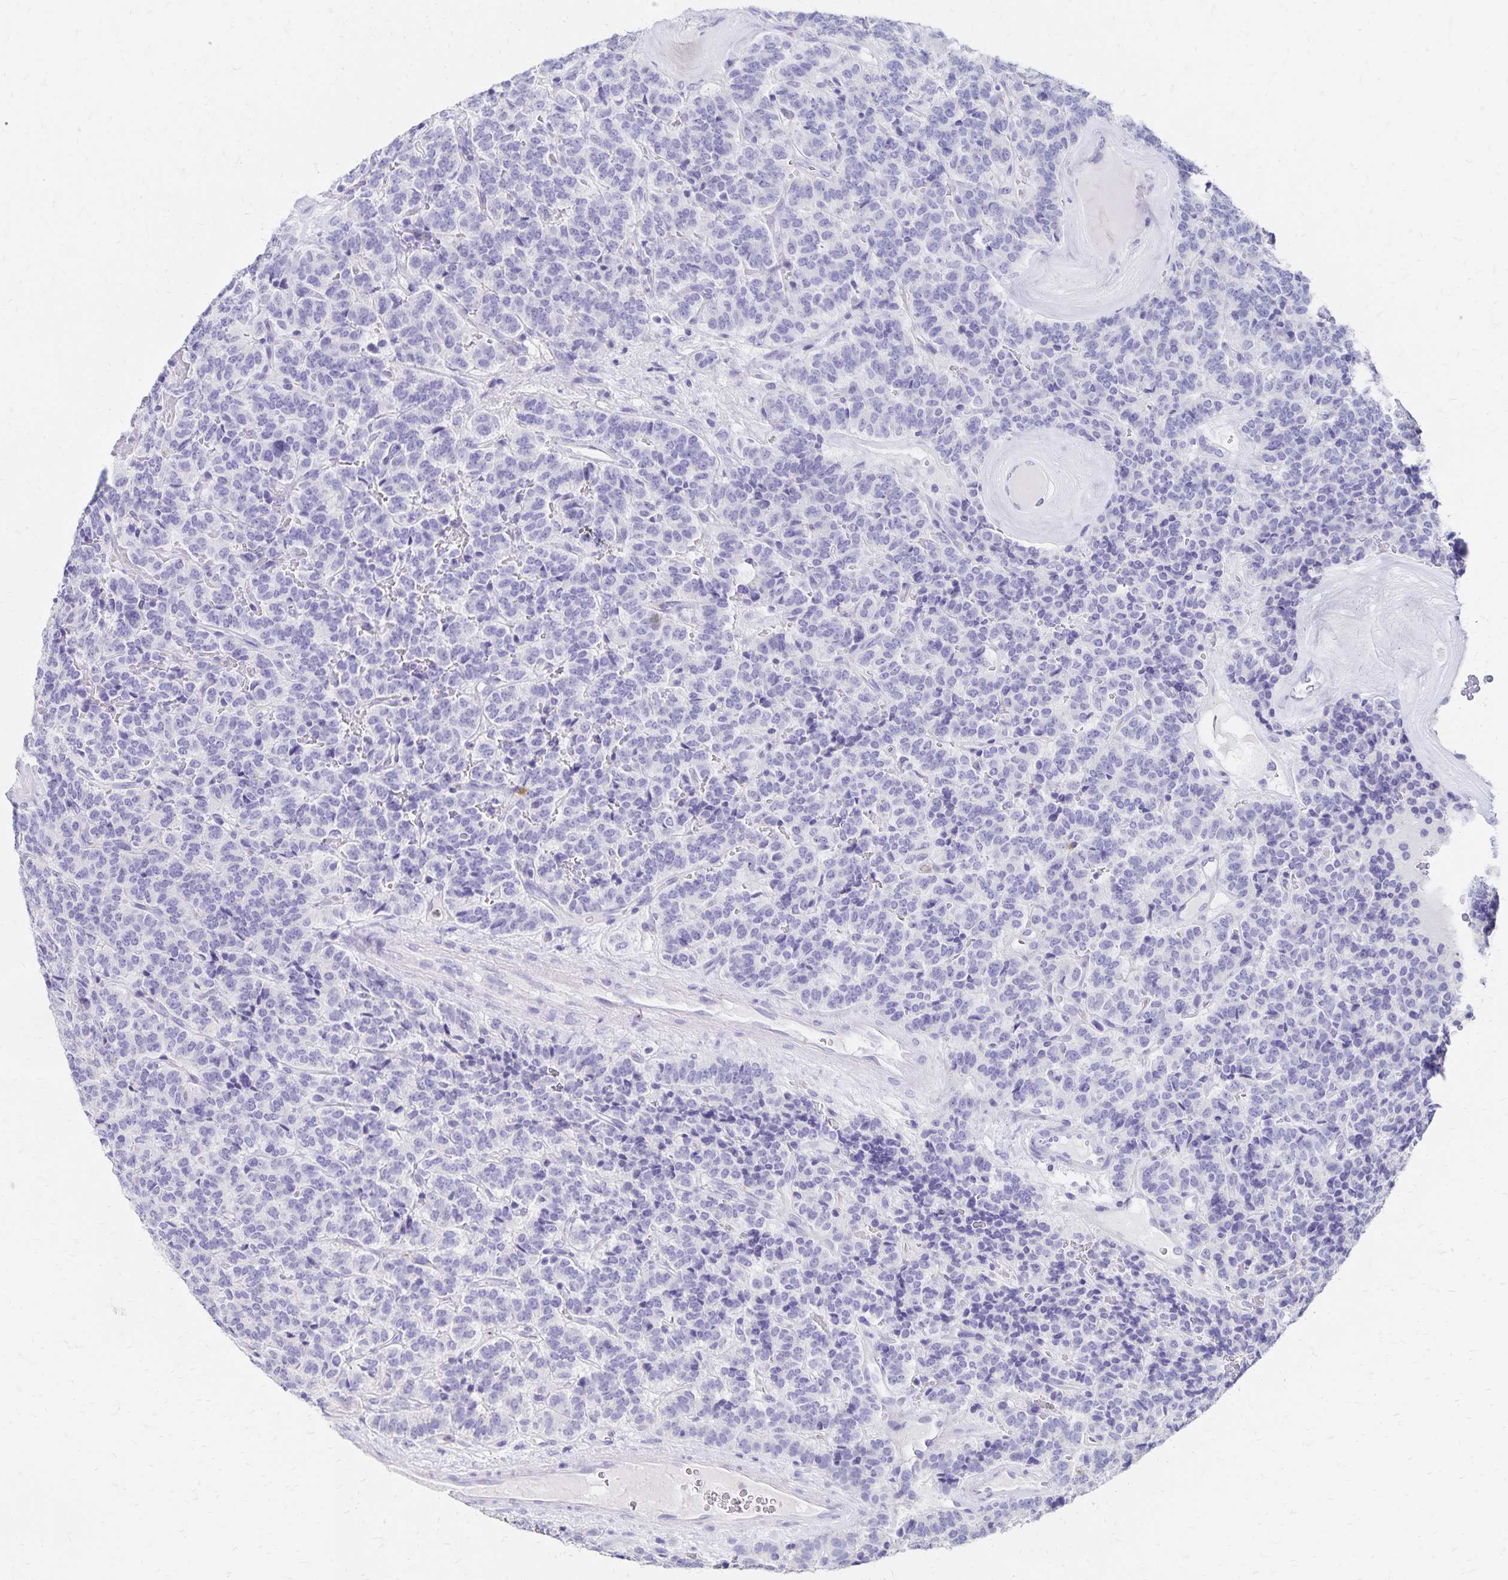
{"staining": {"intensity": "negative", "quantity": "none", "location": "none"}, "tissue": "carcinoid", "cell_type": "Tumor cells", "image_type": "cancer", "snomed": [{"axis": "morphology", "description": "Carcinoid, malignant, NOS"}, {"axis": "topography", "description": "Pancreas"}], "caption": "Carcinoid was stained to show a protein in brown. There is no significant expression in tumor cells. The staining was performed using DAB to visualize the protein expression in brown, while the nuclei were stained in blue with hematoxylin (Magnification: 20x).", "gene": "DYNLT4", "patient": {"sex": "male", "age": 36}}